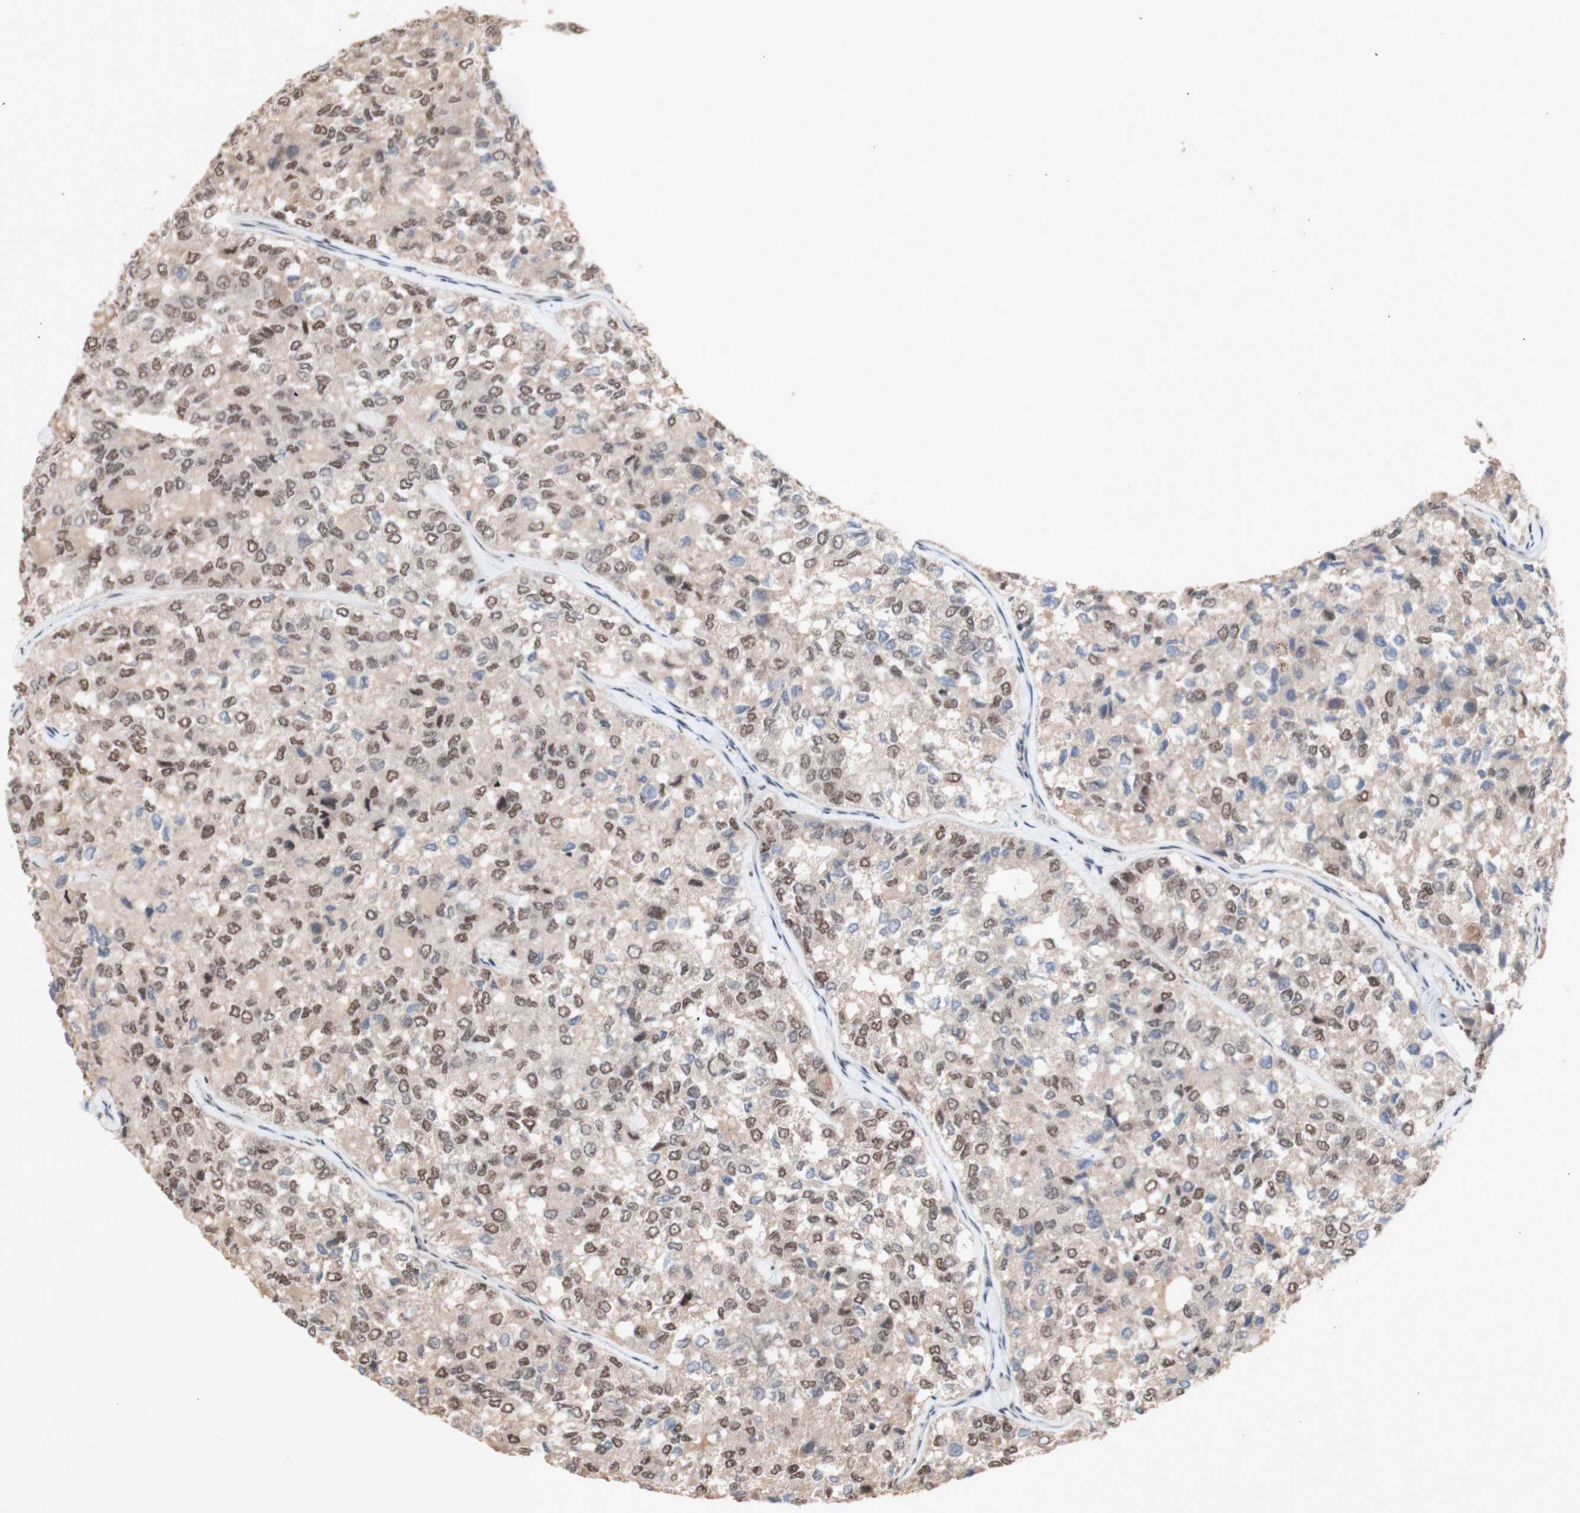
{"staining": {"intensity": "weak", "quantity": ">75%", "location": "nuclear"}, "tissue": "thyroid cancer", "cell_type": "Tumor cells", "image_type": "cancer", "snomed": [{"axis": "morphology", "description": "Follicular adenoma carcinoma, NOS"}, {"axis": "topography", "description": "Thyroid gland"}], "caption": "High-power microscopy captured an immunohistochemistry micrograph of thyroid follicular adenoma carcinoma, revealing weak nuclear expression in about >75% of tumor cells. The staining is performed using DAB brown chromogen to label protein expression. The nuclei are counter-stained blue using hematoxylin.", "gene": "SFPQ", "patient": {"sex": "male", "age": 75}}